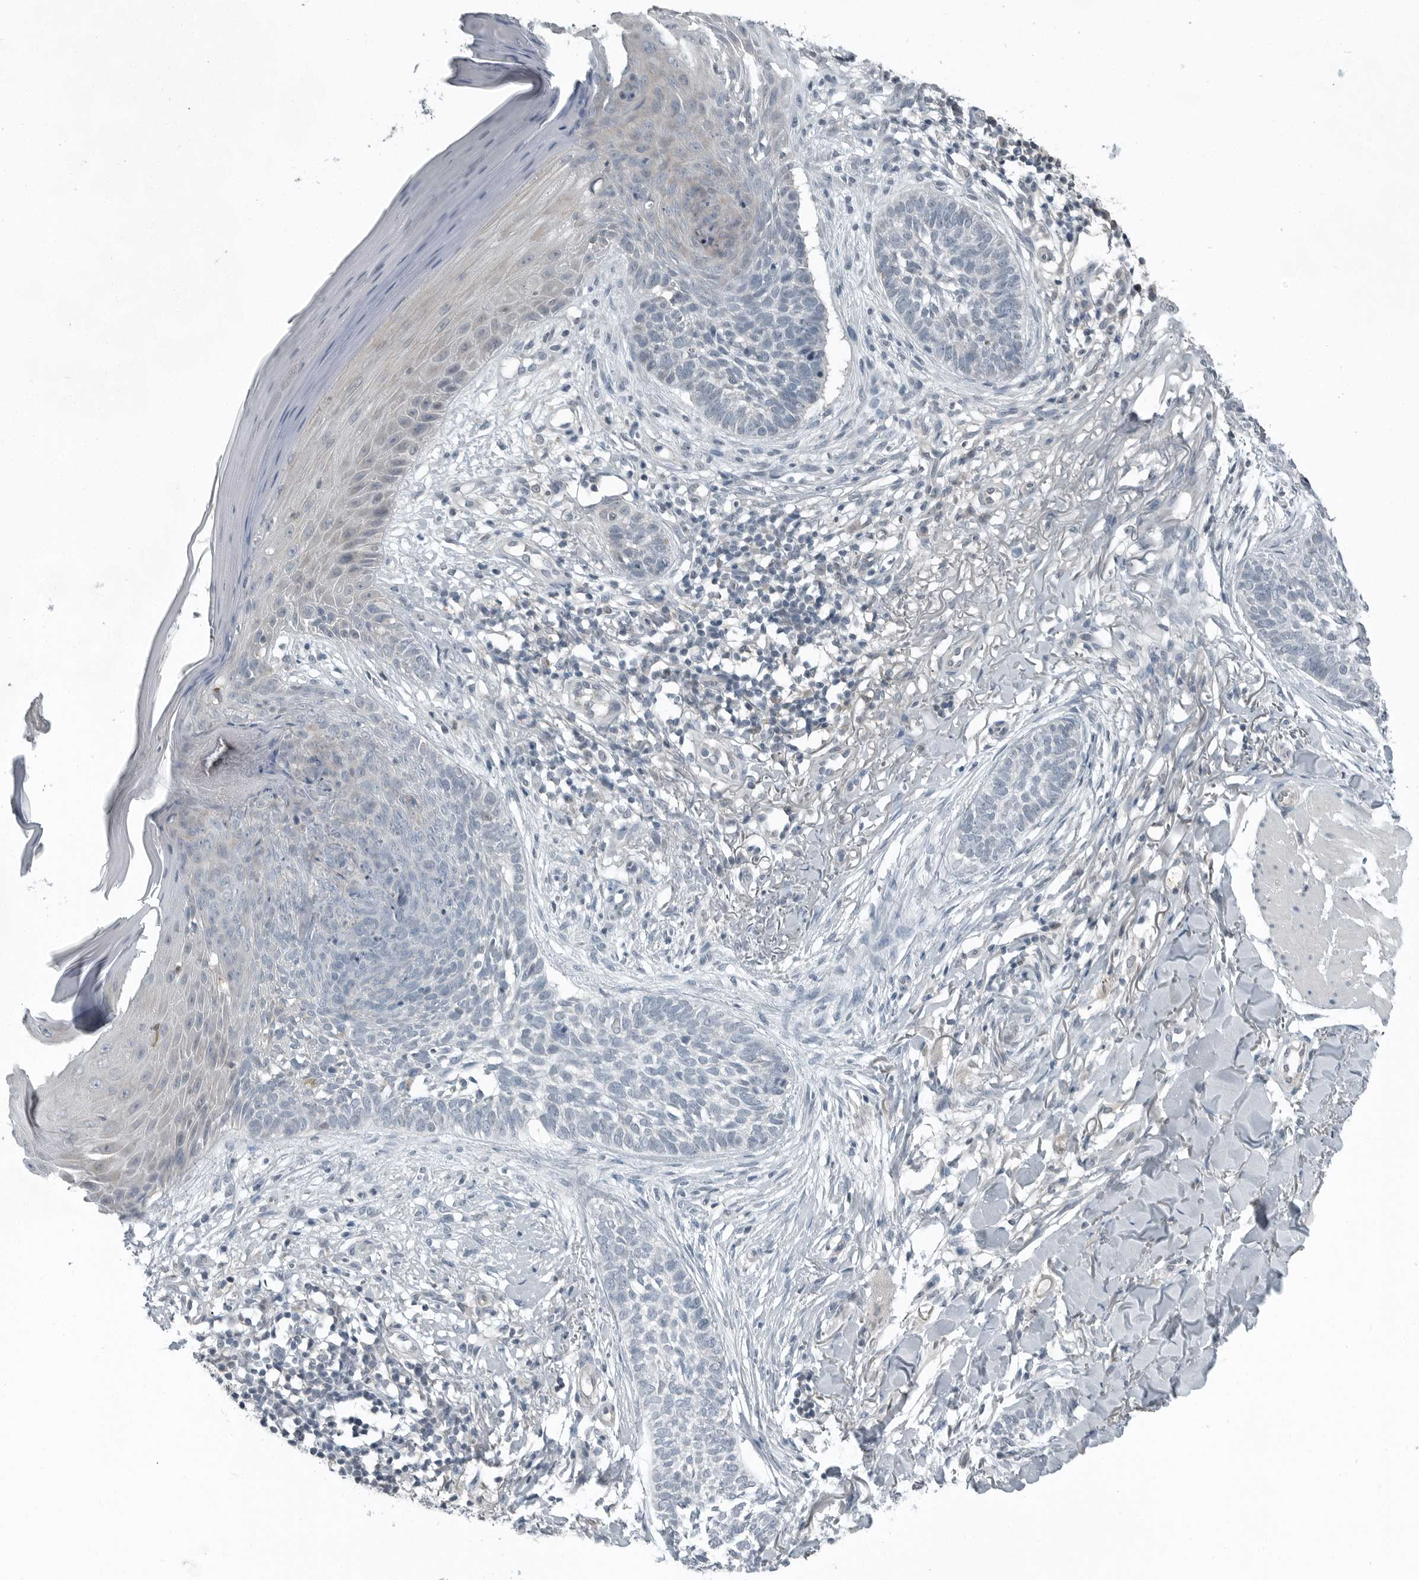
{"staining": {"intensity": "negative", "quantity": "none", "location": "none"}, "tissue": "skin cancer", "cell_type": "Tumor cells", "image_type": "cancer", "snomed": [{"axis": "morphology", "description": "Normal tissue, NOS"}, {"axis": "morphology", "description": "Basal cell carcinoma"}, {"axis": "topography", "description": "Skin"}], "caption": "Tumor cells are negative for brown protein staining in skin cancer.", "gene": "KYAT1", "patient": {"sex": "male", "age": 67}}